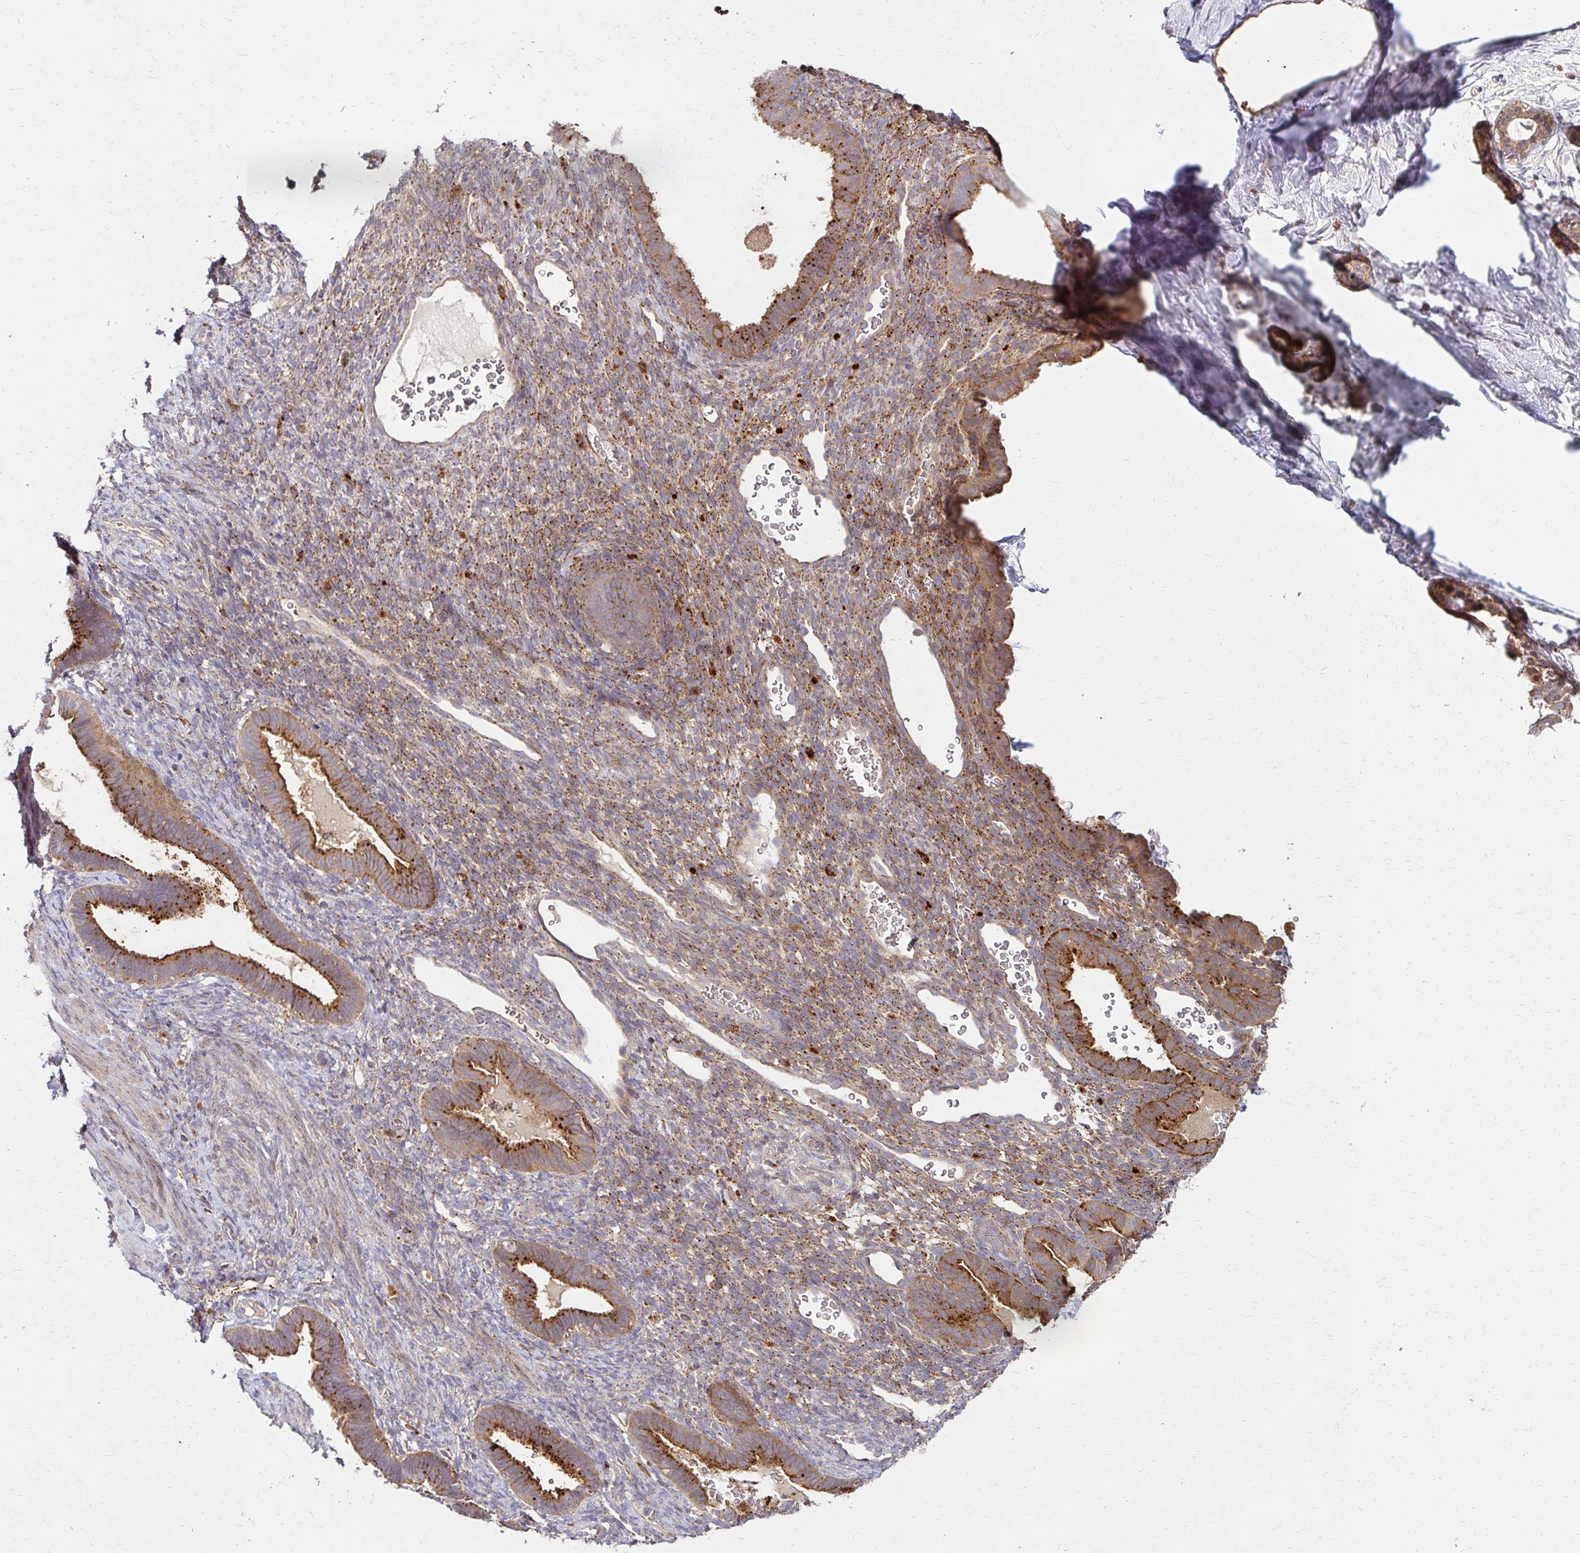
{"staining": {"intensity": "moderate", "quantity": "25%-75%", "location": "cytoplasmic/membranous"}, "tissue": "endometrium", "cell_type": "Cells in endometrial stroma", "image_type": "normal", "snomed": [{"axis": "morphology", "description": "Normal tissue, NOS"}, {"axis": "topography", "description": "Endometrium"}], "caption": "The photomicrograph shows immunohistochemical staining of normal endometrium. There is moderate cytoplasmic/membranous positivity is seen in about 25%-75% of cells in endometrial stroma.", "gene": "IDUA", "patient": {"sex": "female", "age": 34}}